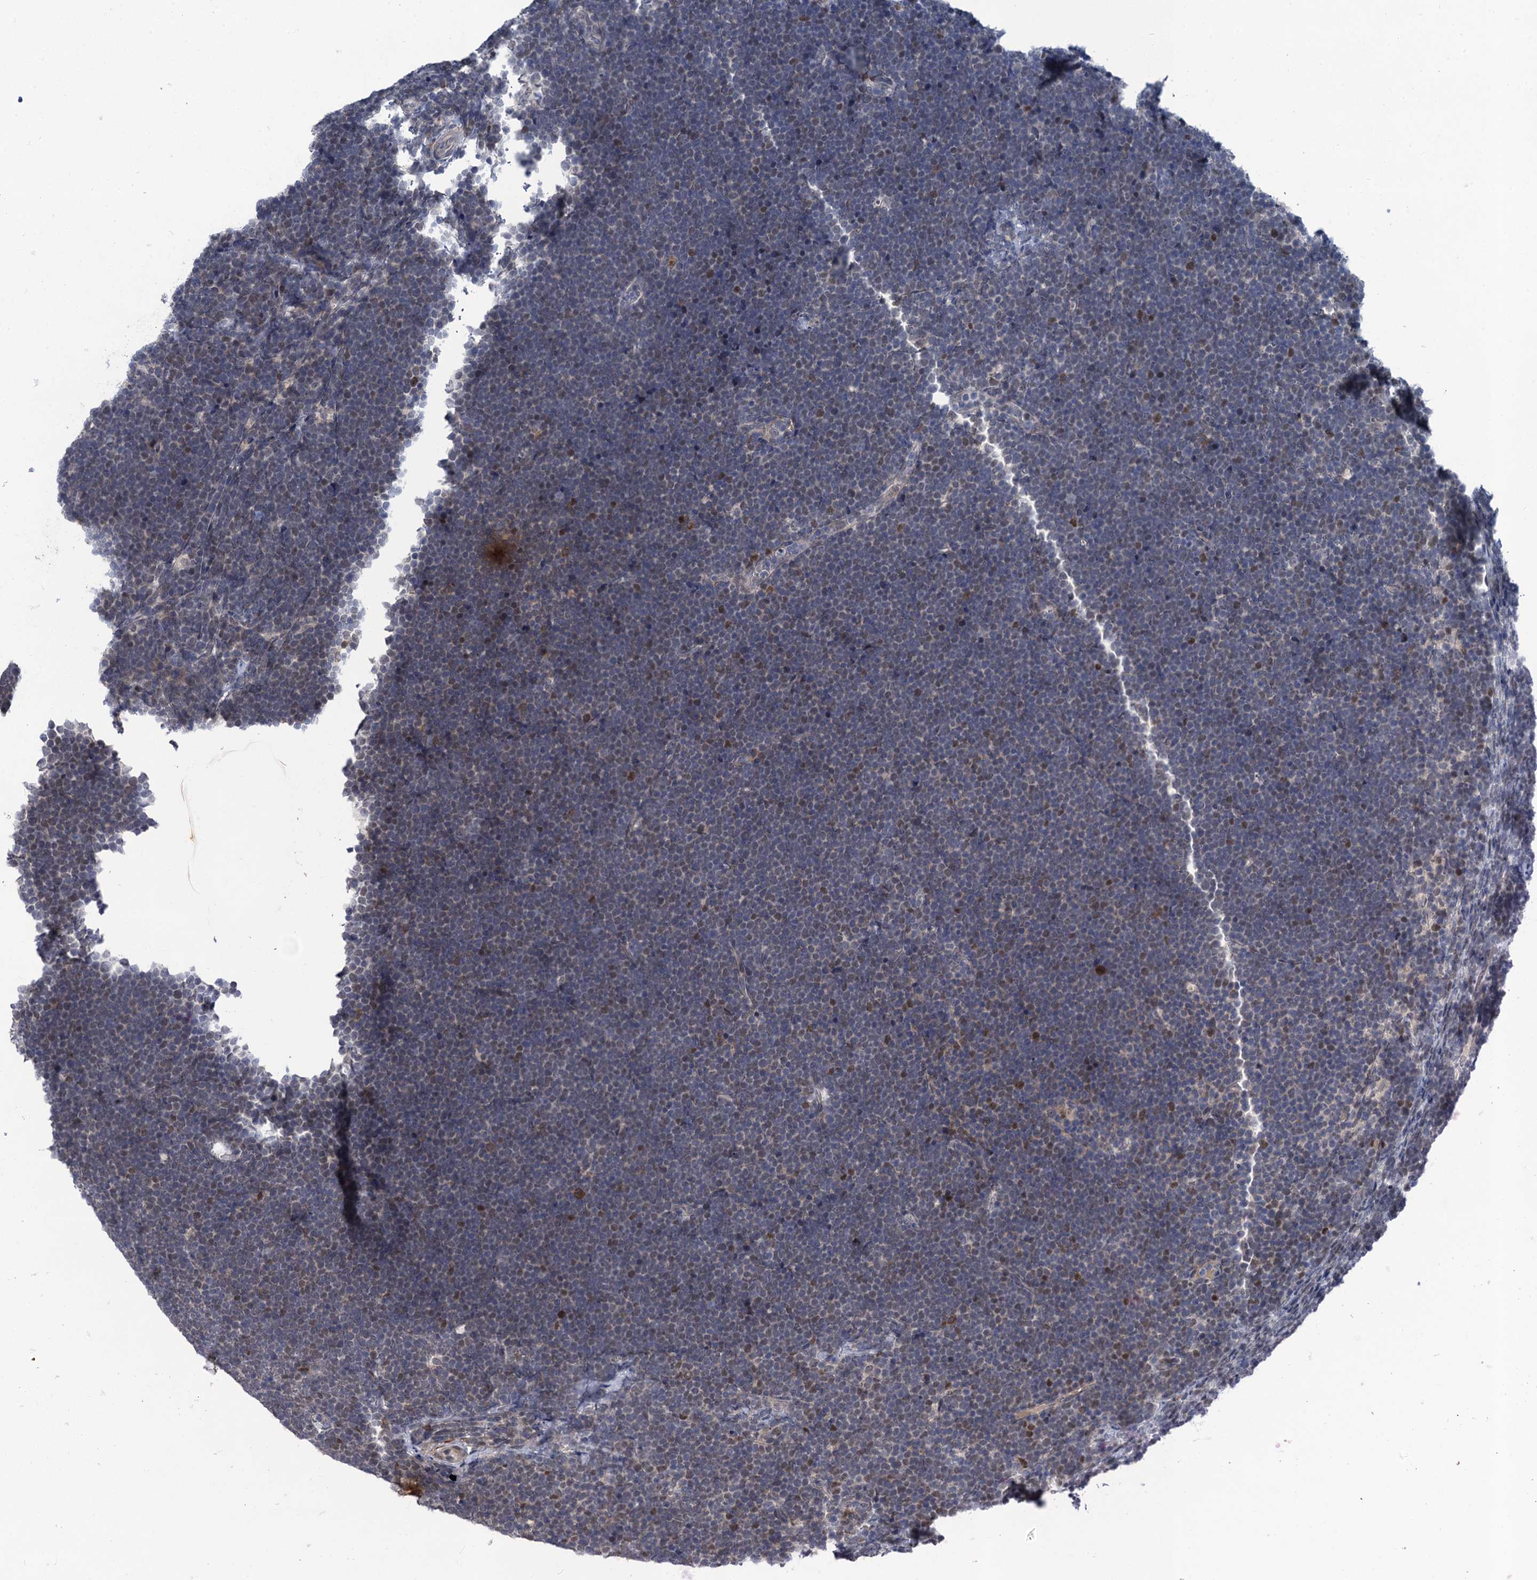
{"staining": {"intensity": "negative", "quantity": "none", "location": "none"}, "tissue": "lymphoma", "cell_type": "Tumor cells", "image_type": "cancer", "snomed": [{"axis": "morphology", "description": "Malignant lymphoma, non-Hodgkin's type, High grade"}, {"axis": "topography", "description": "Lymph node"}], "caption": "Human malignant lymphoma, non-Hodgkin's type (high-grade) stained for a protein using immunohistochemistry exhibits no expression in tumor cells.", "gene": "MRFAP1", "patient": {"sex": "male", "age": 13}}